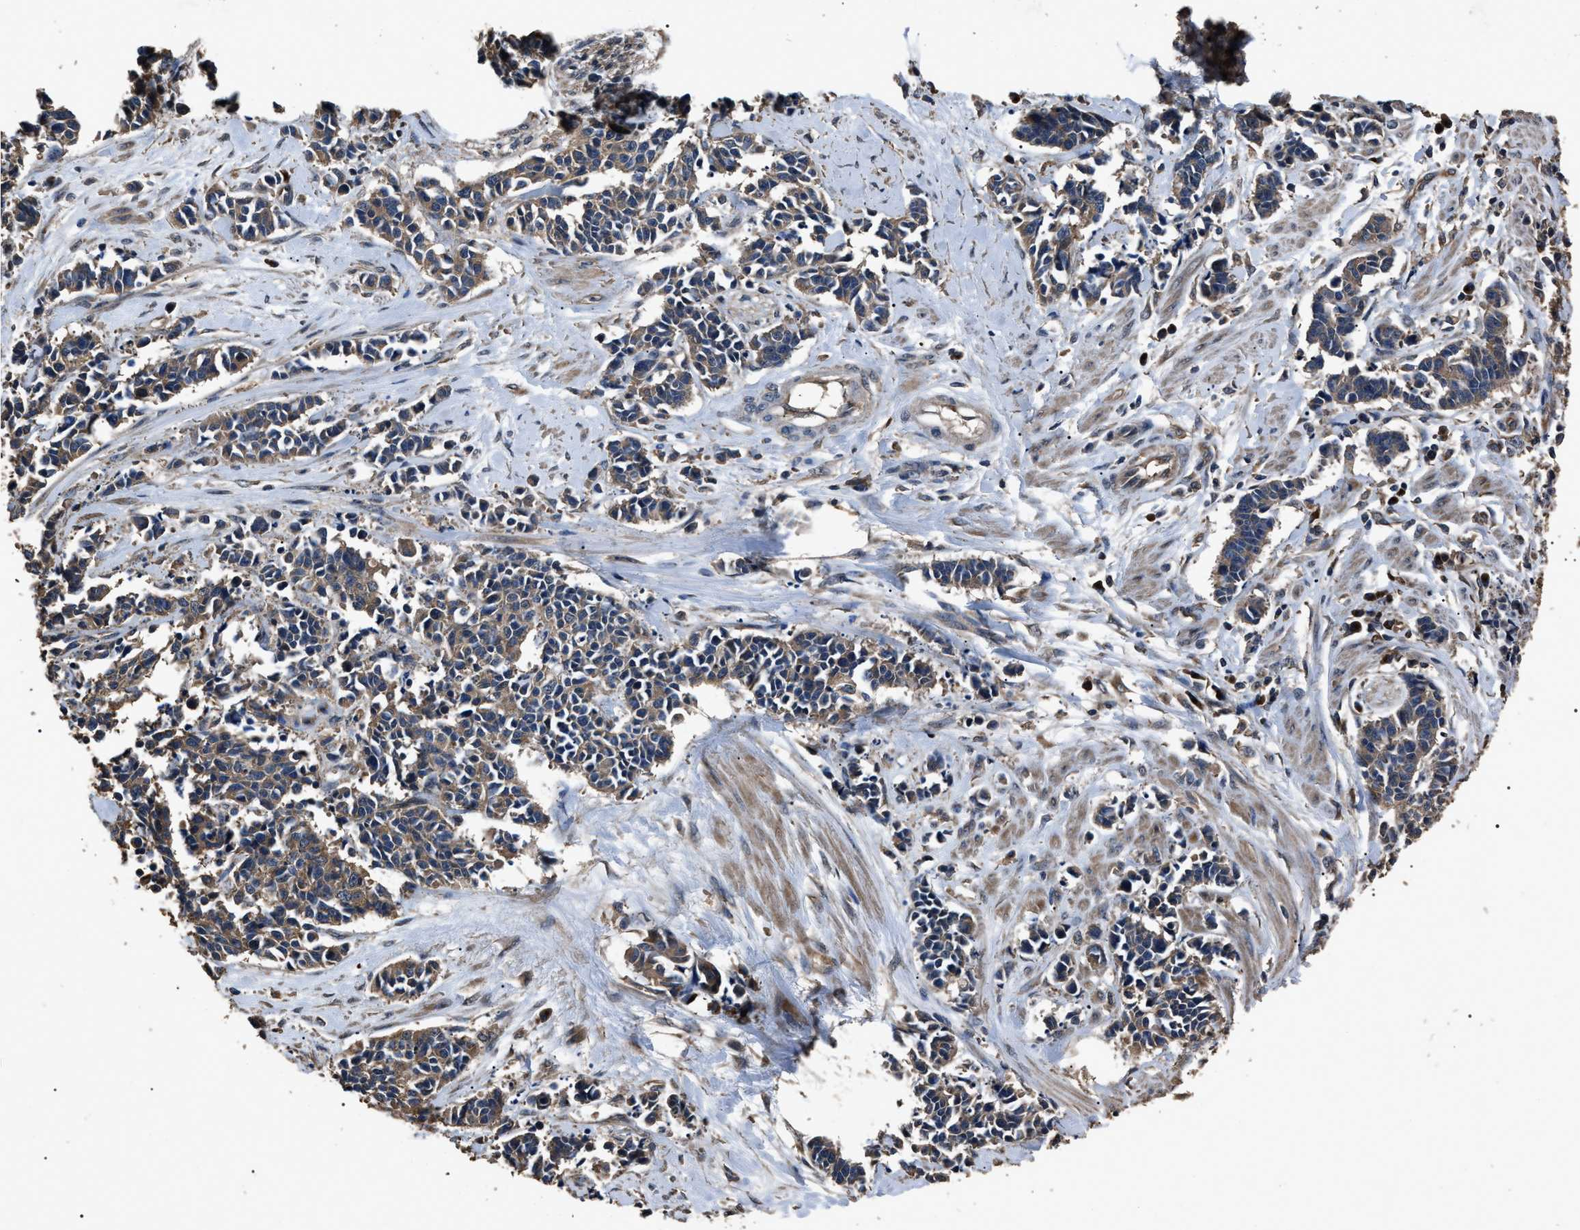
{"staining": {"intensity": "moderate", "quantity": ">75%", "location": "cytoplasmic/membranous"}, "tissue": "cervical cancer", "cell_type": "Tumor cells", "image_type": "cancer", "snomed": [{"axis": "morphology", "description": "Squamous cell carcinoma, NOS"}, {"axis": "topography", "description": "Cervix"}], "caption": "Squamous cell carcinoma (cervical) tissue reveals moderate cytoplasmic/membranous expression in approximately >75% of tumor cells, visualized by immunohistochemistry.", "gene": "RNF216", "patient": {"sex": "female", "age": 35}}